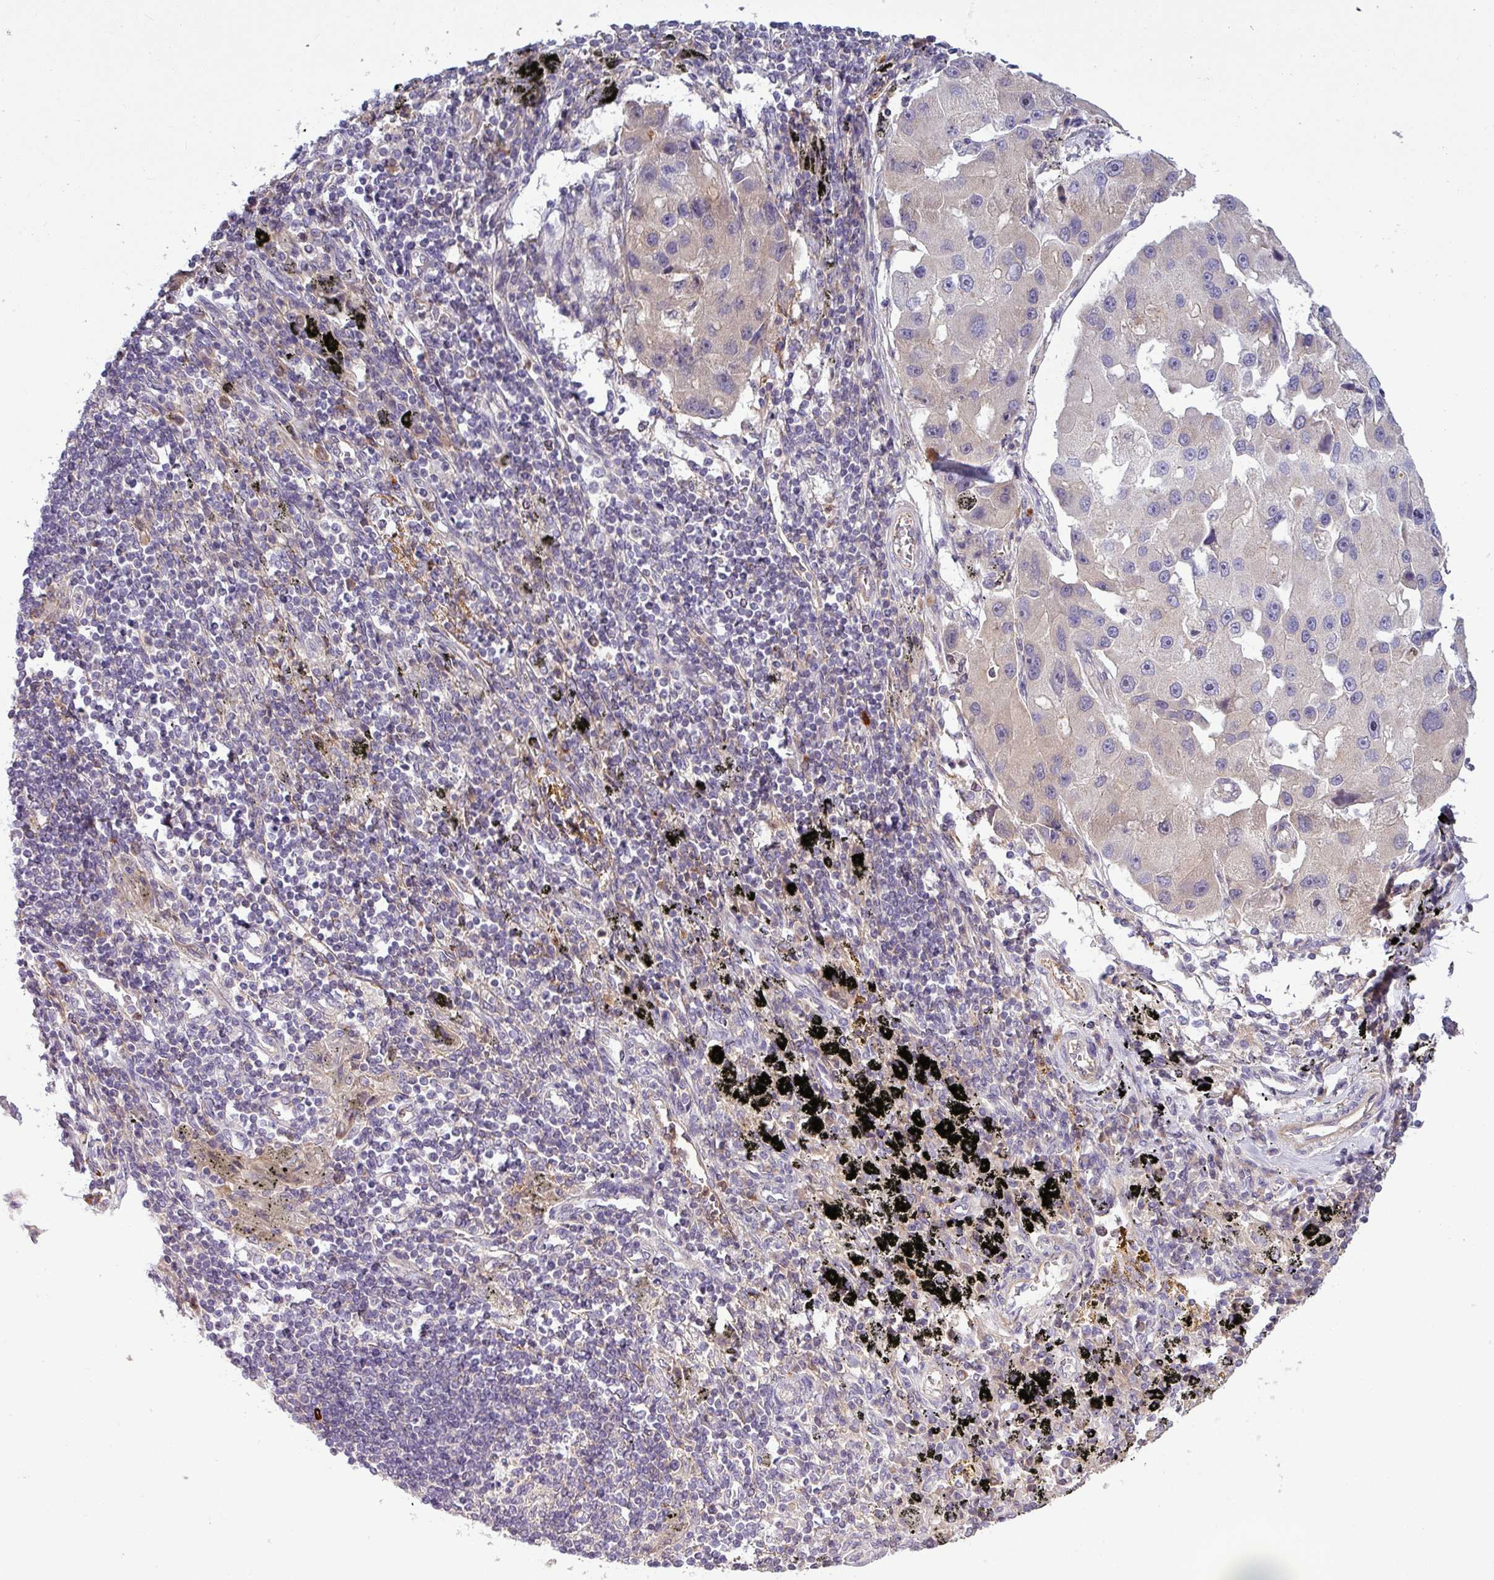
{"staining": {"intensity": "negative", "quantity": "none", "location": "none"}, "tissue": "lung cancer", "cell_type": "Tumor cells", "image_type": "cancer", "snomed": [{"axis": "morphology", "description": "Adenocarcinoma, NOS"}, {"axis": "topography", "description": "Lung"}], "caption": "The image reveals no staining of tumor cells in lung cancer (adenocarcinoma). Nuclei are stained in blue.", "gene": "PAPLN", "patient": {"sex": "female", "age": 54}}